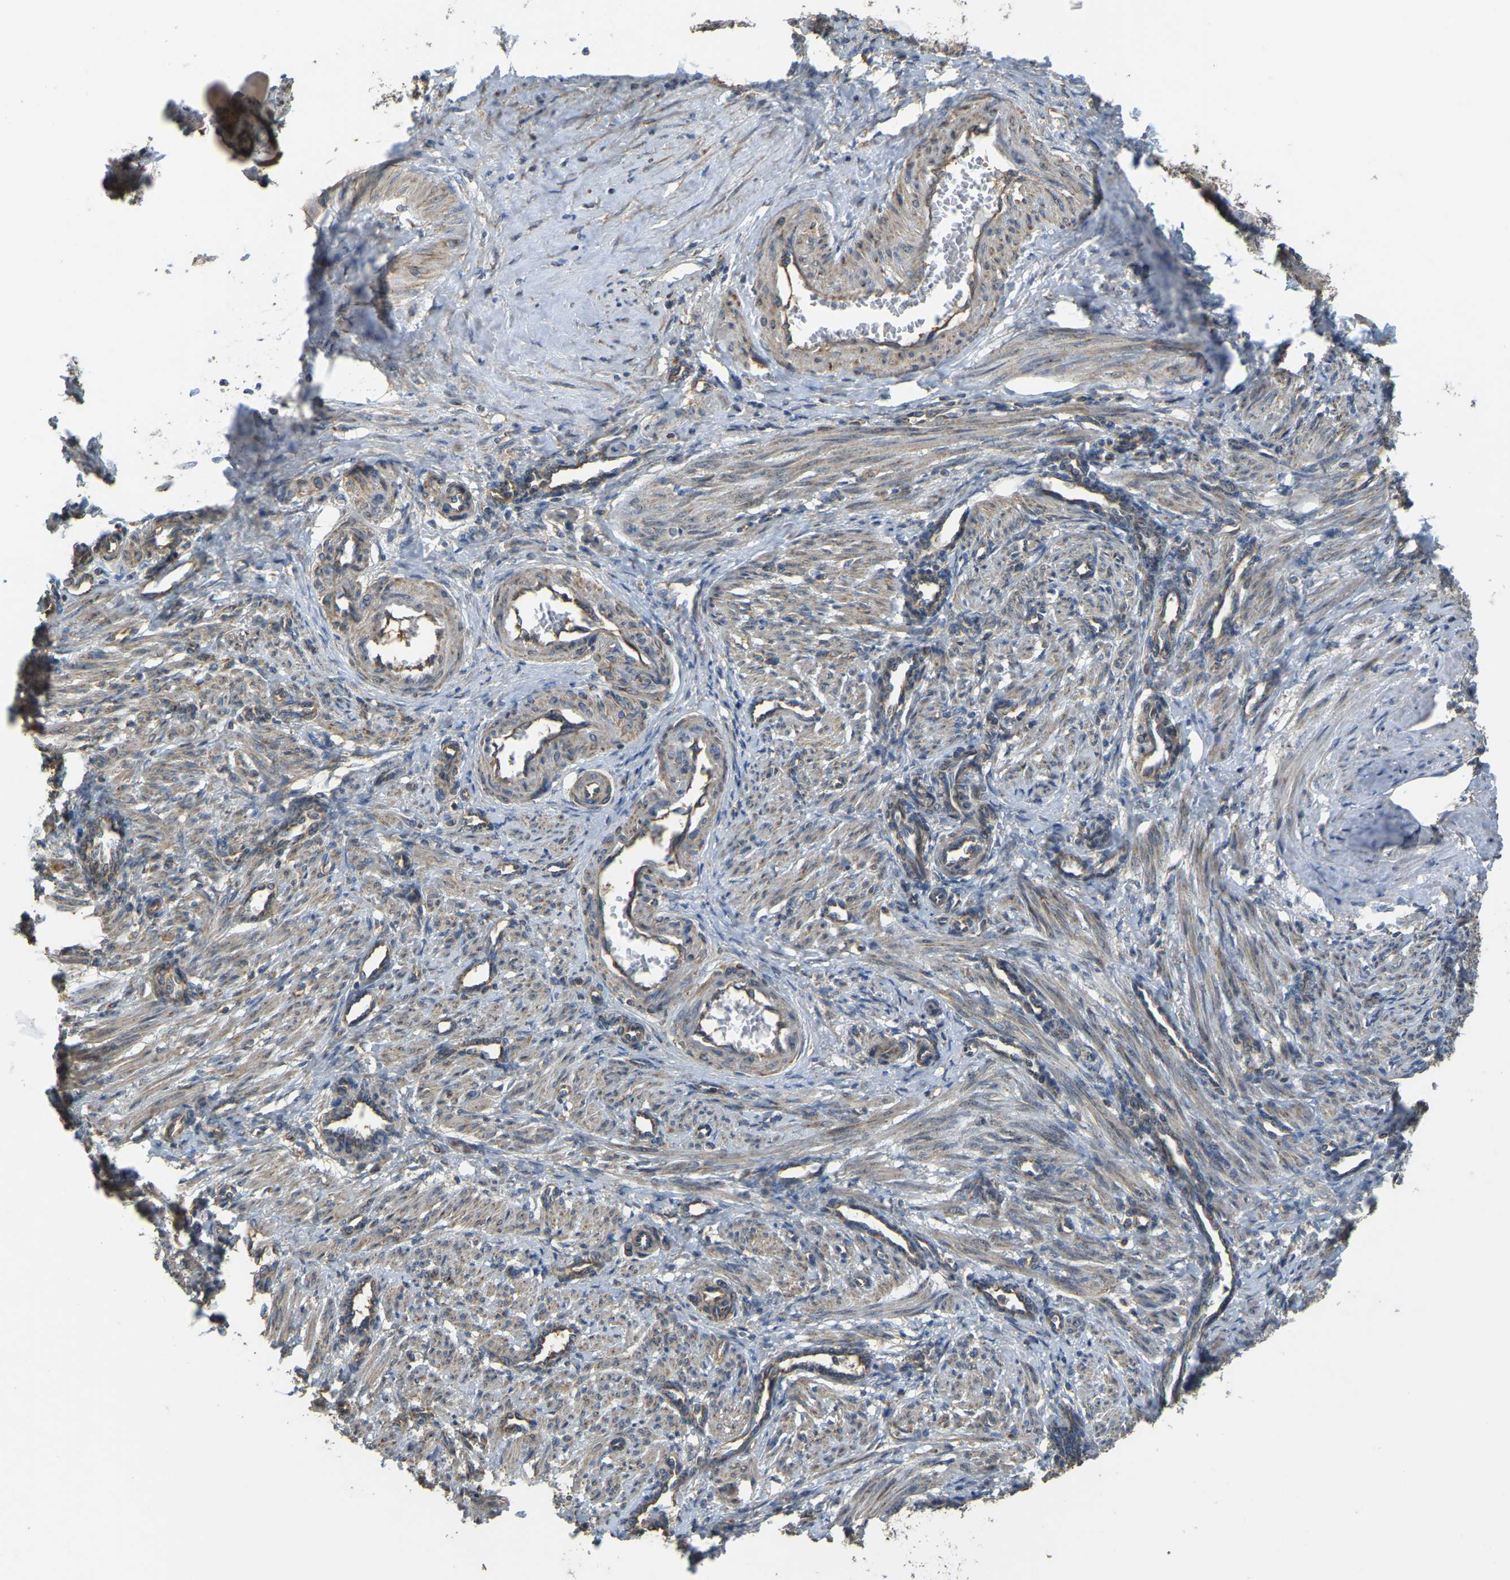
{"staining": {"intensity": "weak", "quantity": ">75%", "location": "cytoplasmic/membranous"}, "tissue": "smooth muscle", "cell_type": "Smooth muscle cells", "image_type": "normal", "snomed": [{"axis": "morphology", "description": "Normal tissue, NOS"}, {"axis": "topography", "description": "Endometrium"}], "caption": "Immunohistochemical staining of benign human smooth muscle shows low levels of weak cytoplasmic/membranous positivity in approximately >75% of smooth muscle cells.", "gene": "PSMD7", "patient": {"sex": "female", "age": 33}}